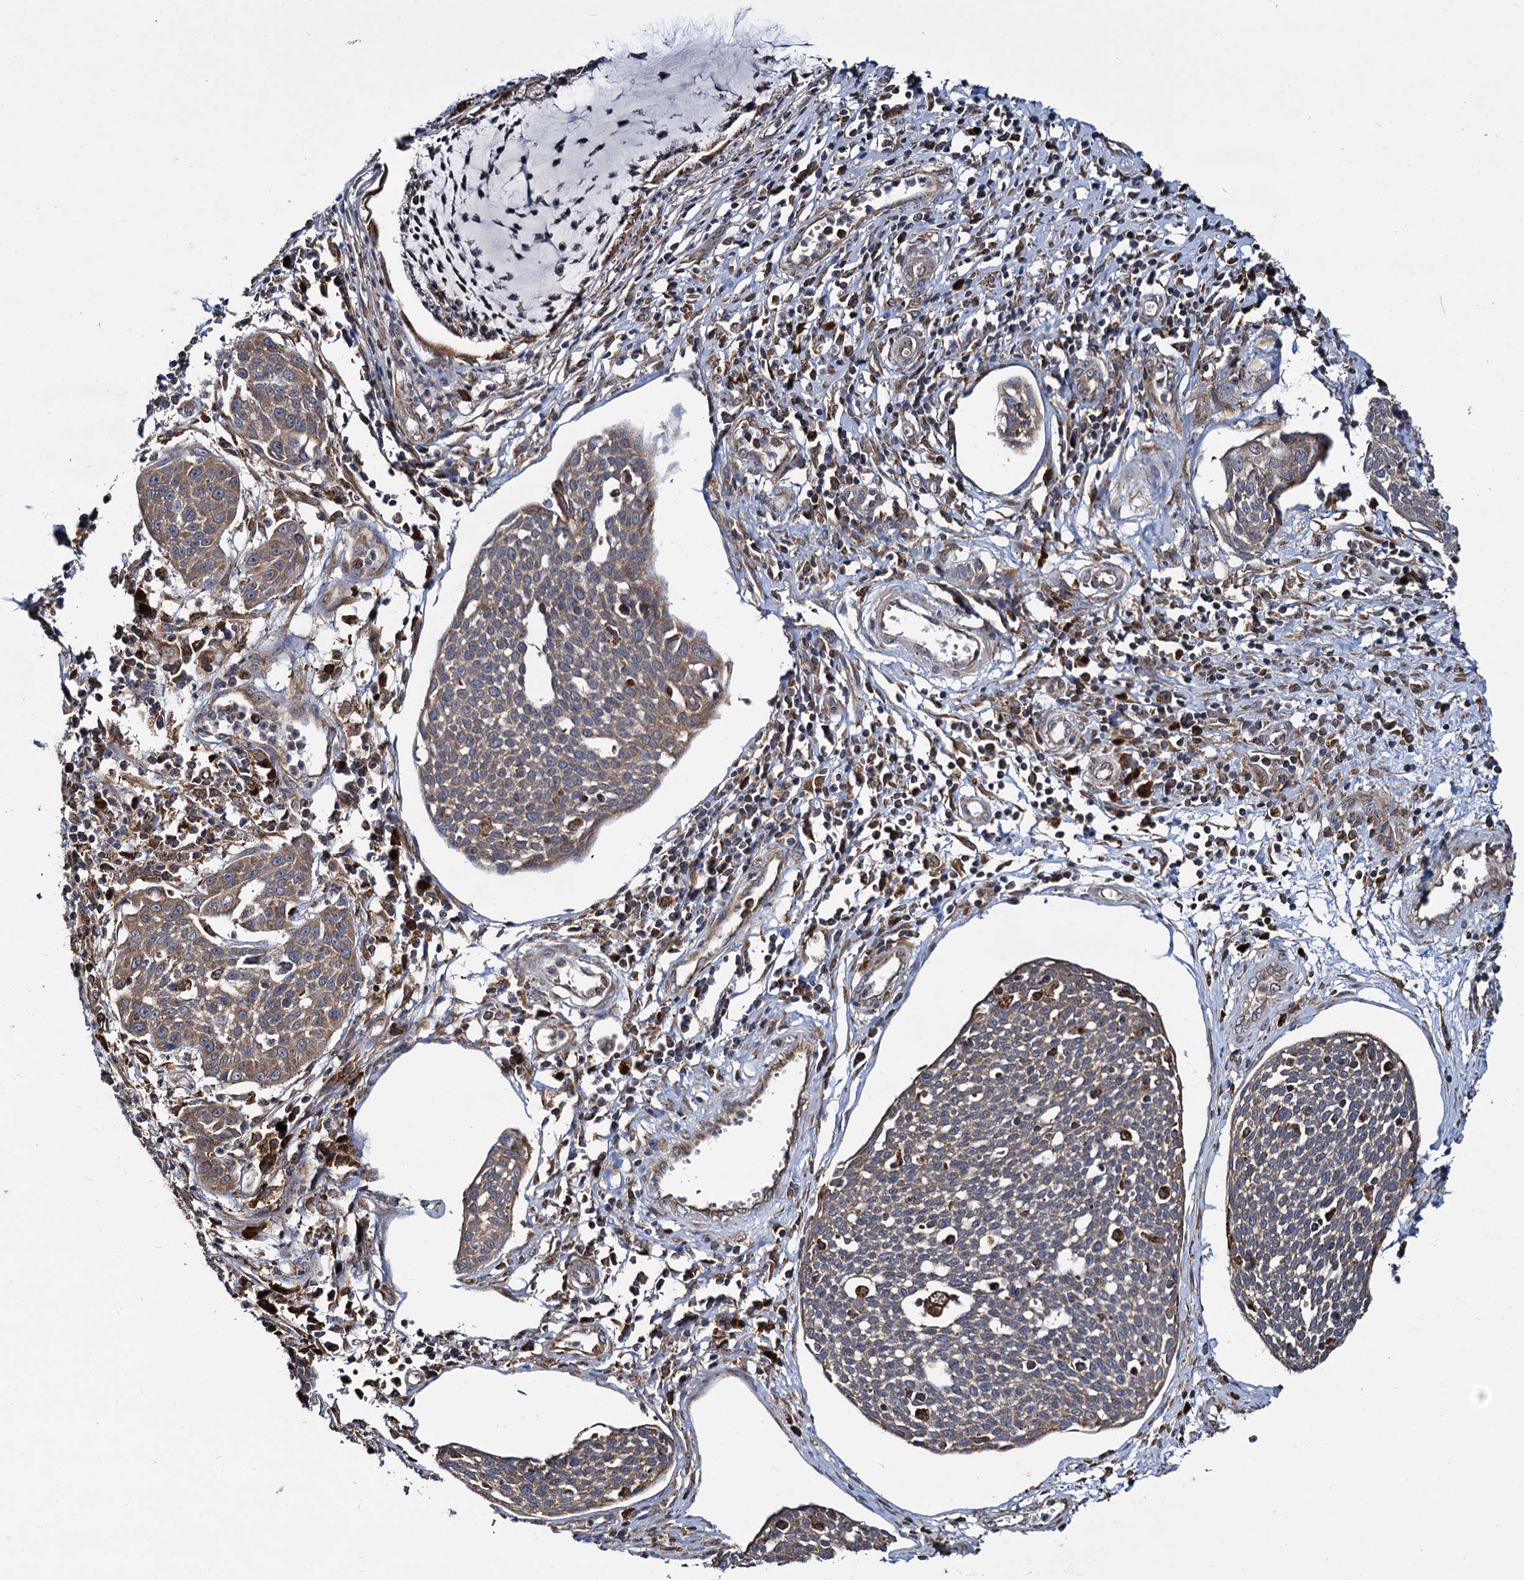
{"staining": {"intensity": "moderate", "quantity": "25%-75%", "location": "cytoplasmic/membranous"}, "tissue": "cervical cancer", "cell_type": "Tumor cells", "image_type": "cancer", "snomed": [{"axis": "morphology", "description": "Squamous cell carcinoma, NOS"}, {"axis": "topography", "description": "Cervix"}], "caption": "A medium amount of moderate cytoplasmic/membranous staining is present in approximately 25%-75% of tumor cells in cervical cancer (squamous cell carcinoma) tissue.", "gene": "UFM1", "patient": {"sex": "female", "age": 34}}